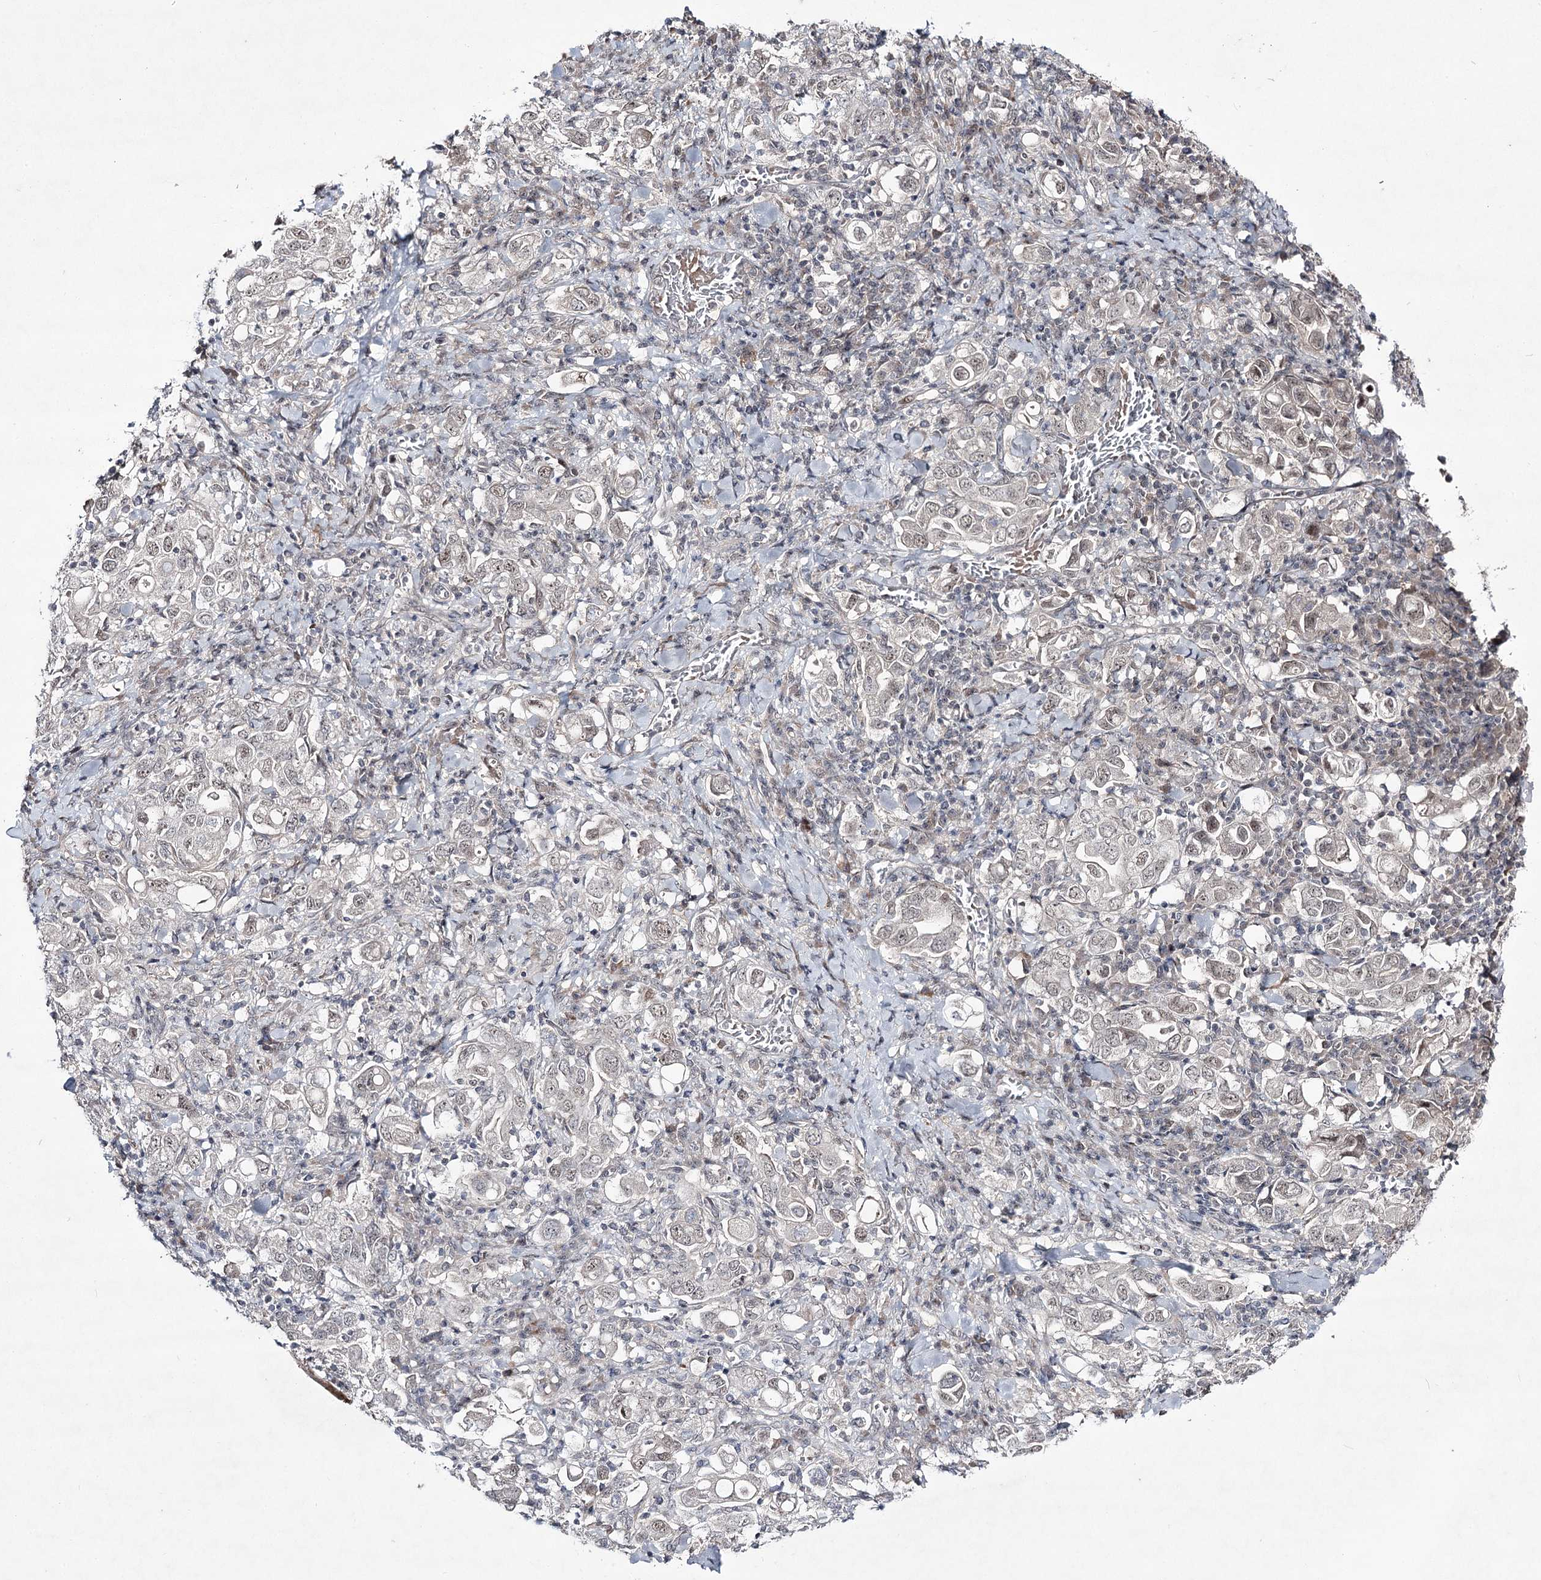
{"staining": {"intensity": "weak", "quantity": "<25%", "location": "nuclear"}, "tissue": "stomach cancer", "cell_type": "Tumor cells", "image_type": "cancer", "snomed": [{"axis": "morphology", "description": "Adenocarcinoma, NOS"}, {"axis": "topography", "description": "Stomach, upper"}], "caption": "Tumor cells are negative for brown protein staining in stomach cancer (adenocarcinoma).", "gene": "HOXC11", "patient": {"sex": "male", "age": 62}}